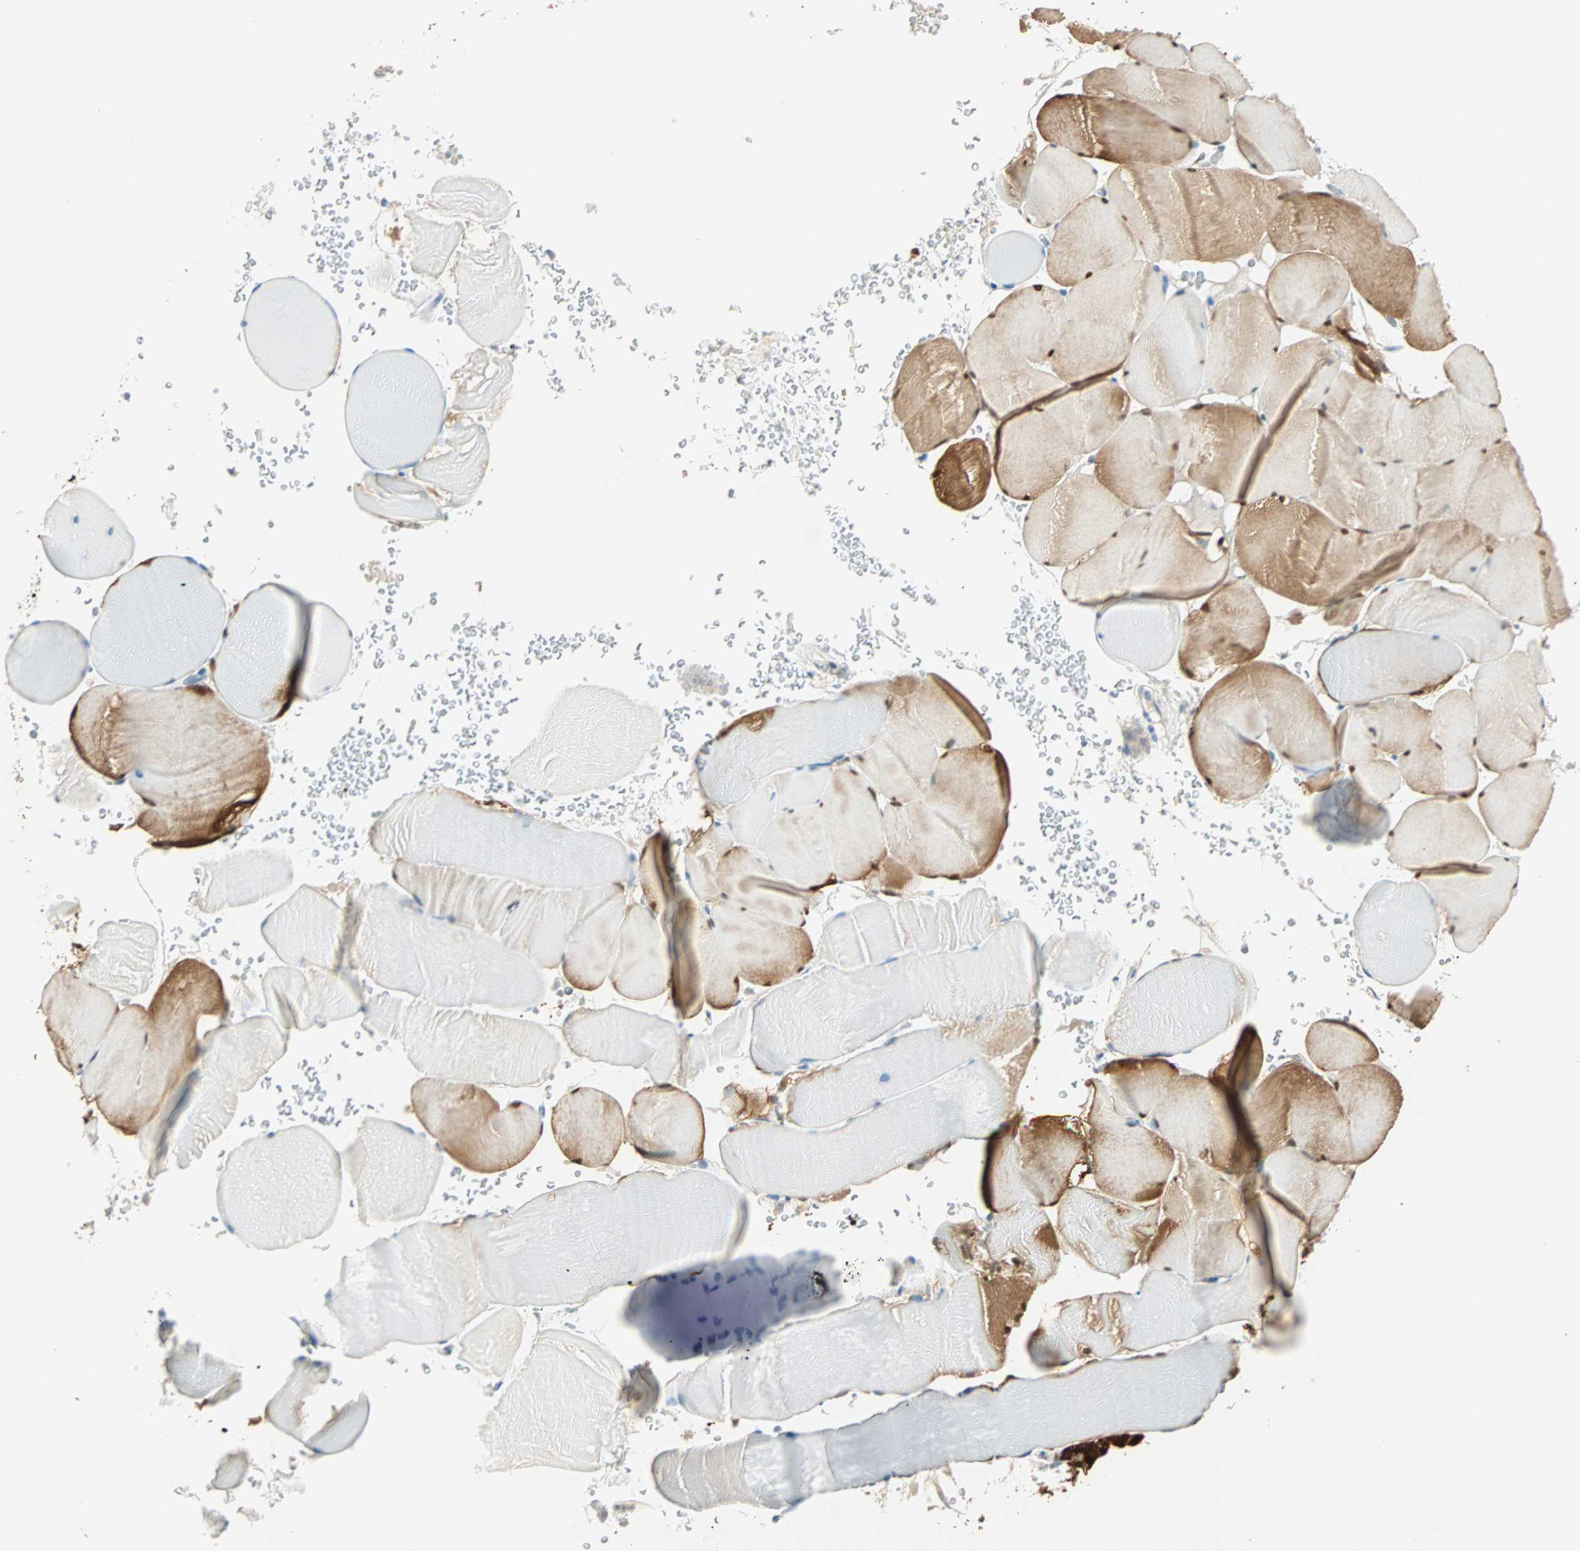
{"staining": {"intensity": "moderate", "quantity": ">75%", "location": "nuclear"}, "tissue": "skeletal muscle", "cell_type": "Myocytes", "image_type": "normal", "snomed": [{"axis": "morphology", "description": "Normal tissue, NOS"}, {"axis": "topography", "description": "Skeletal muscle"}], "caption": "IHC of normal skeletal muscle displays medium levels of moderate nuclear positivity in about >75% of myocytes.", "gene": "S100A1", "patient": {"sex": "male", "age": 62}}